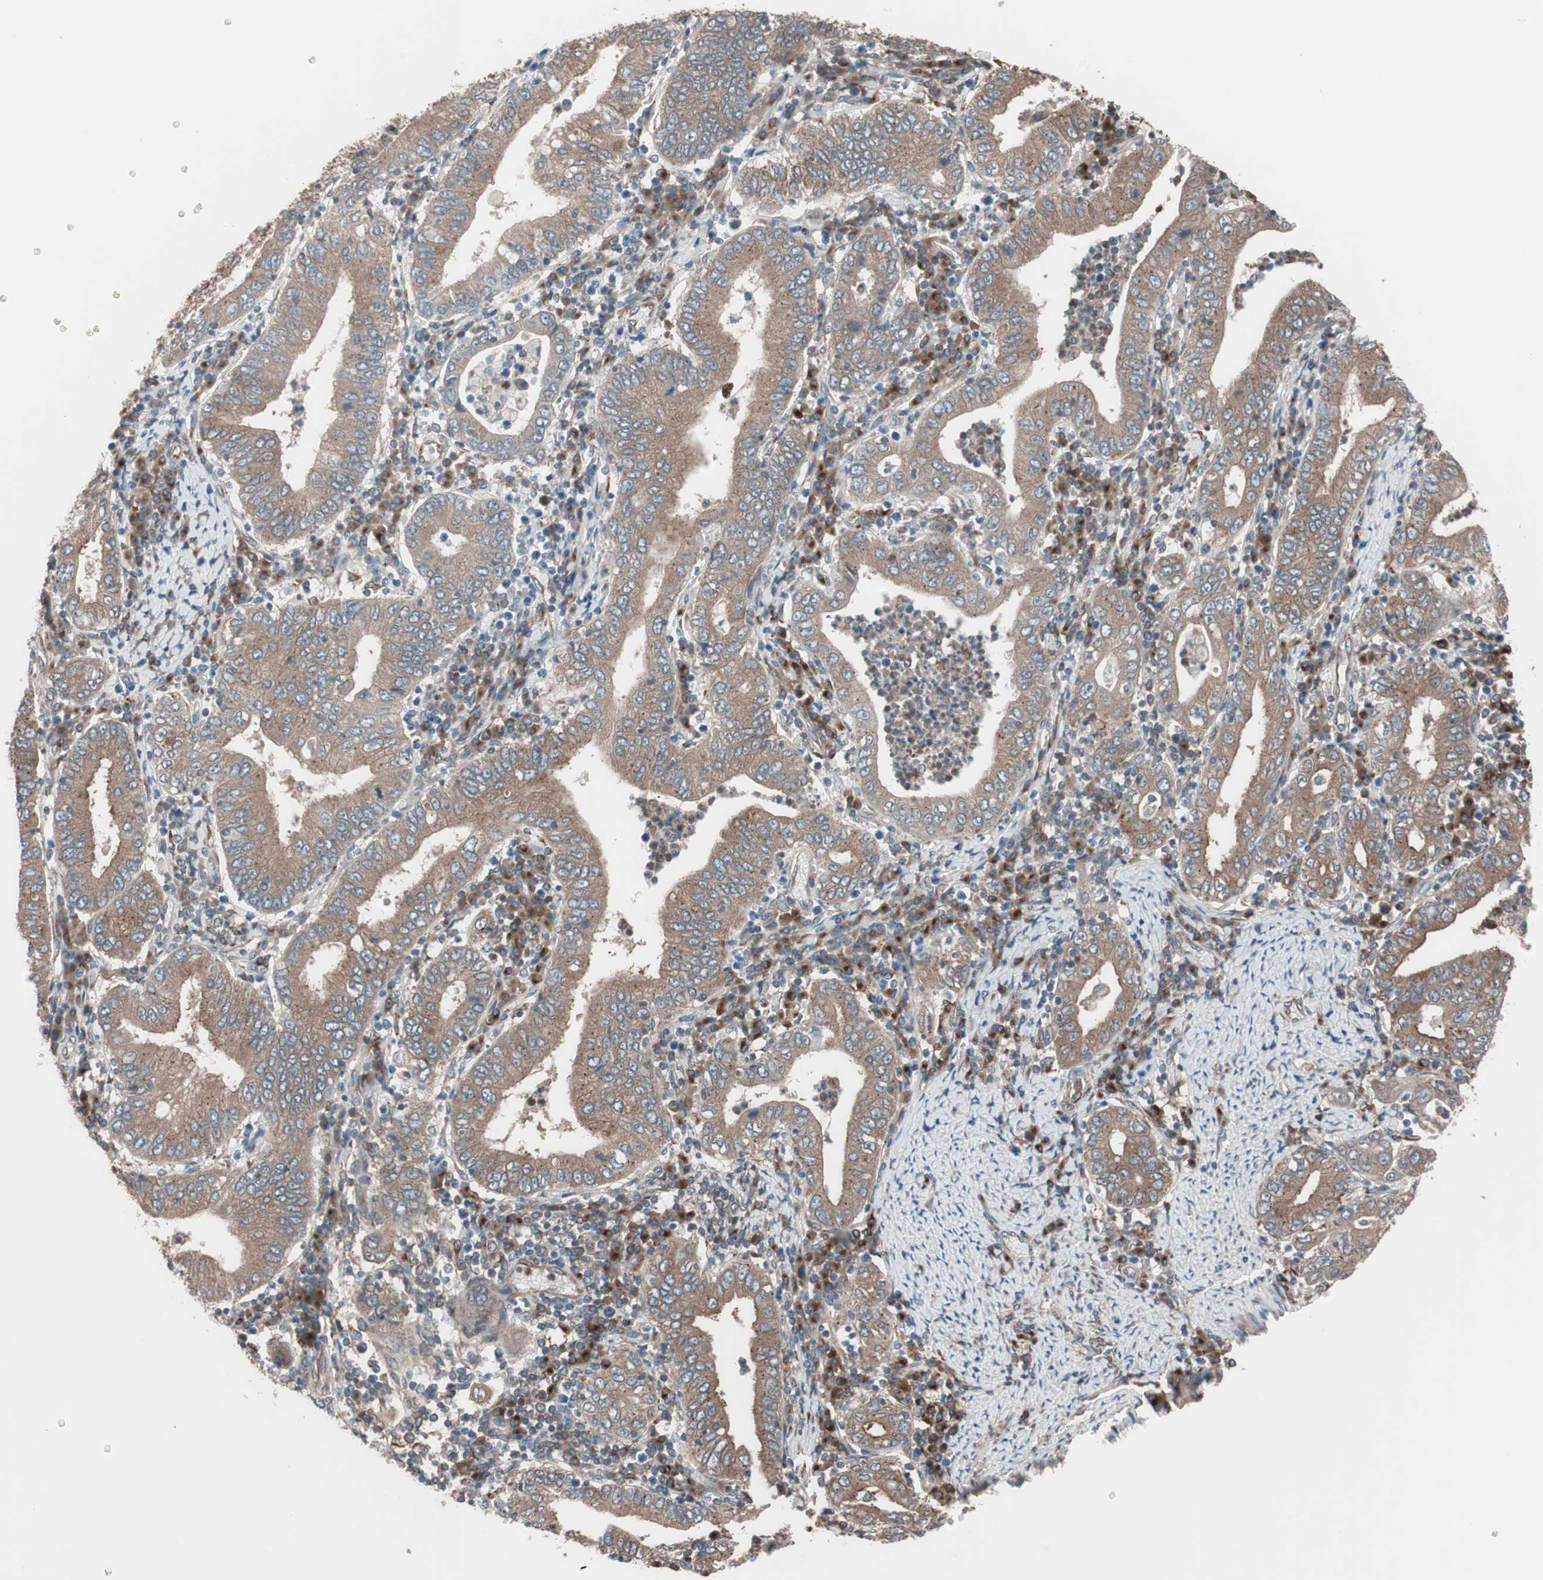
{"staining": {"intensity": "moderate", "quantity": ">75%", "location": "cytoplasmic/membranous"}, "tissue": "stomach cancer", "cell_type": "Tumor cells", "image_type": "cancer", "snomed": [{"axis": "morphology", "description": "Normal tissue, NOS"}, {"axis": "morphology", "description": "Adenocarcinoma, NOS"}, {"axis": "topography", "description": "Esophagus"}, {"axis": "topography", "description": "Stomach, upper"}, {"axis": "topography", "description": "Peripheral nerve tissue"}], "caption": "Stomach cancer stained with IHC reveals moderate cytoplasmic/membranous positivity in approximately >75% of tumor cells.", "gene": "SEC31A", "patient": {"sex": "male", "age": 62}}